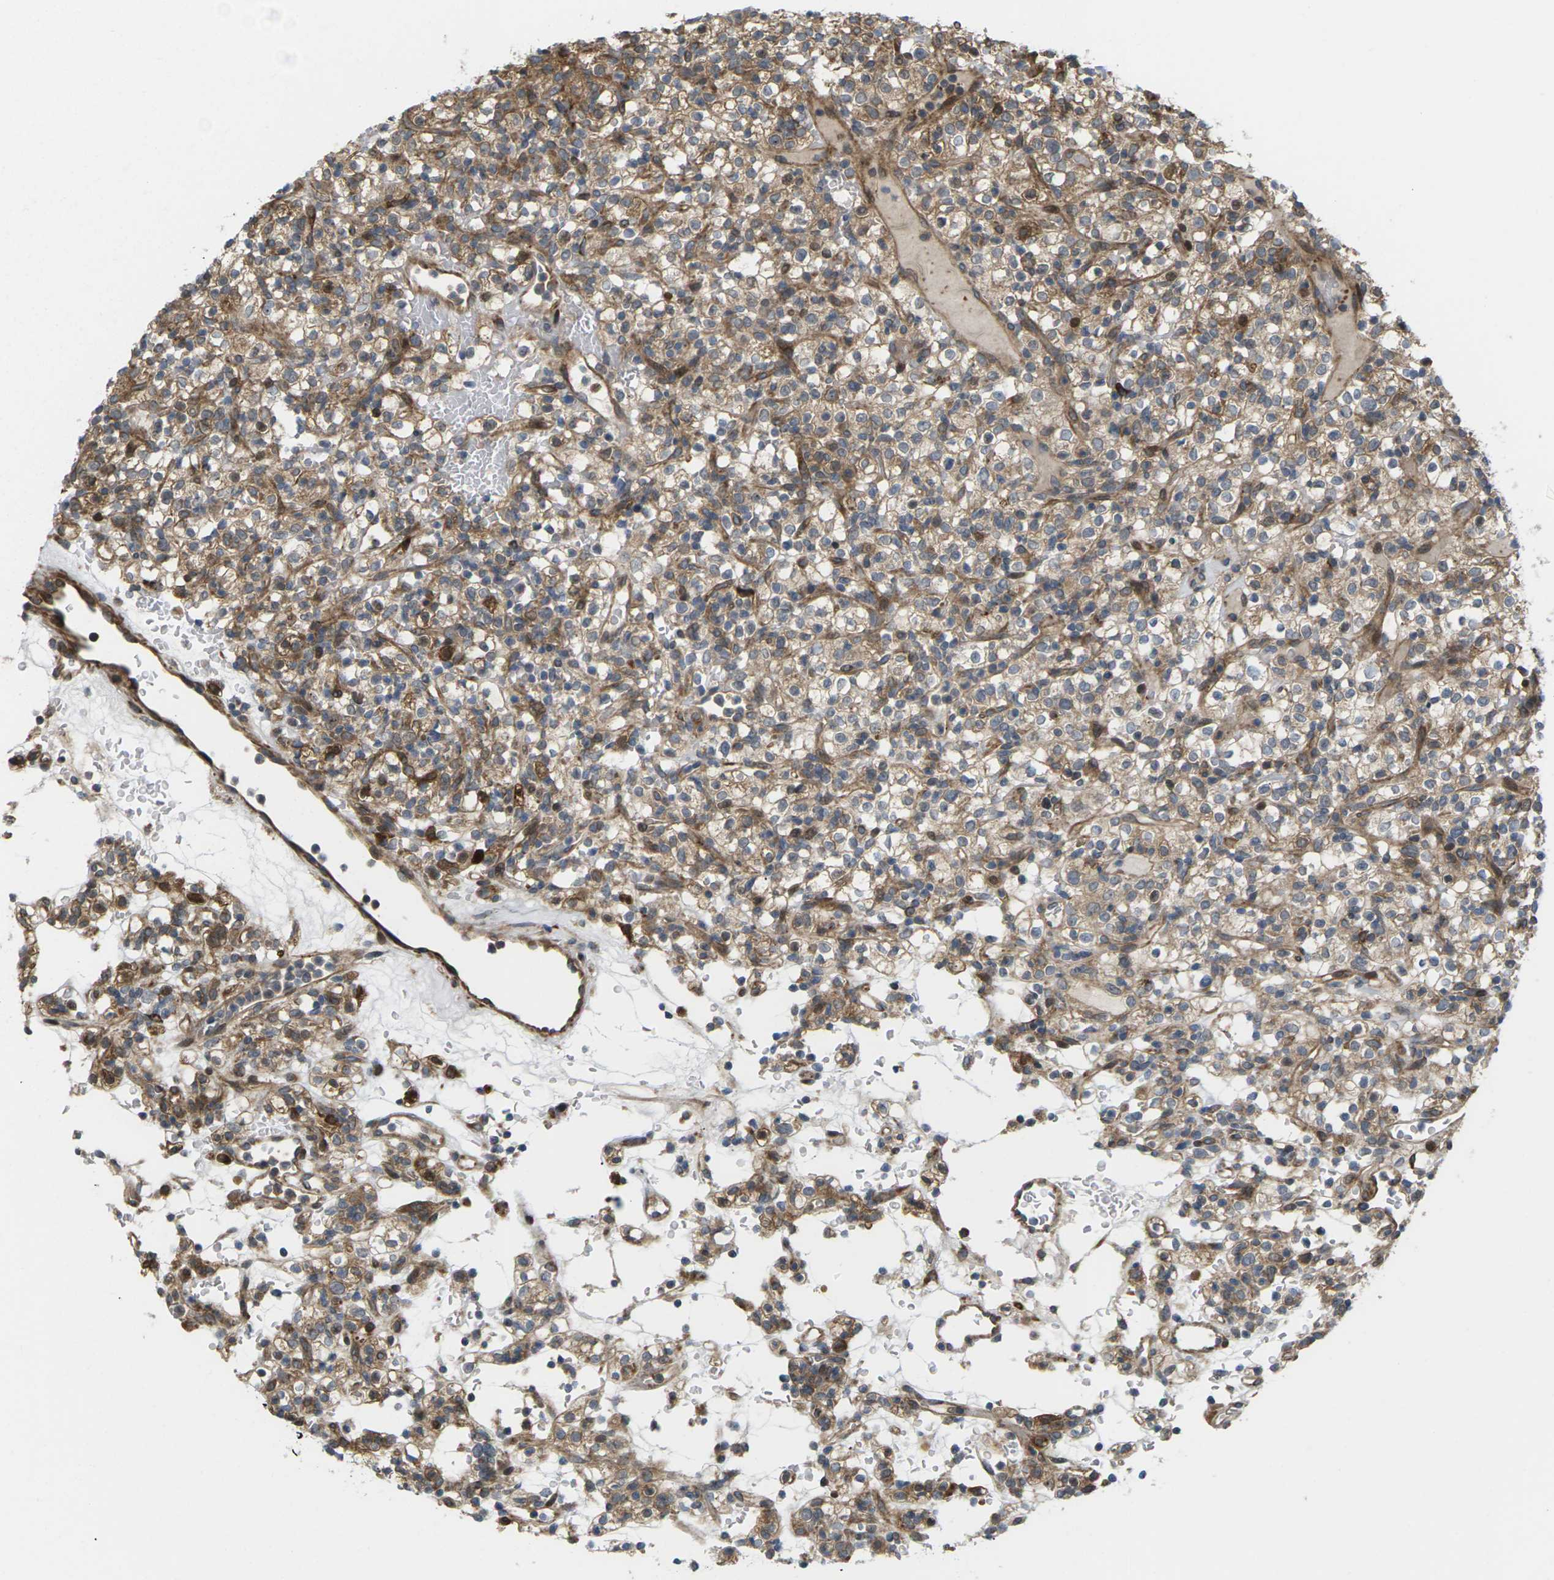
{"staining": {"intensity": "moderate", "quantity": ">75%", "location": "cytoplasmic/membranous"}, "tissue": "renal cancer", "cell_type": "Tumor cells", "image_type": "cancer", "snomed": [{"axis": "morphology", "description": "Normal tissue, NOS"}, {"axis": "morphology", "description": "Adenocarcinoma, NOS"}, {"axis": "topography", "description": "Kidney"}], "caption": "Renal cancer stained with DAB immunohistochemistry exhibits medium levels of moderate cytoplasmic/membranous expression in about >75% of tumor cells.", "gene": "ROBO1", "patient": {"sex": "female", "age": 72}}